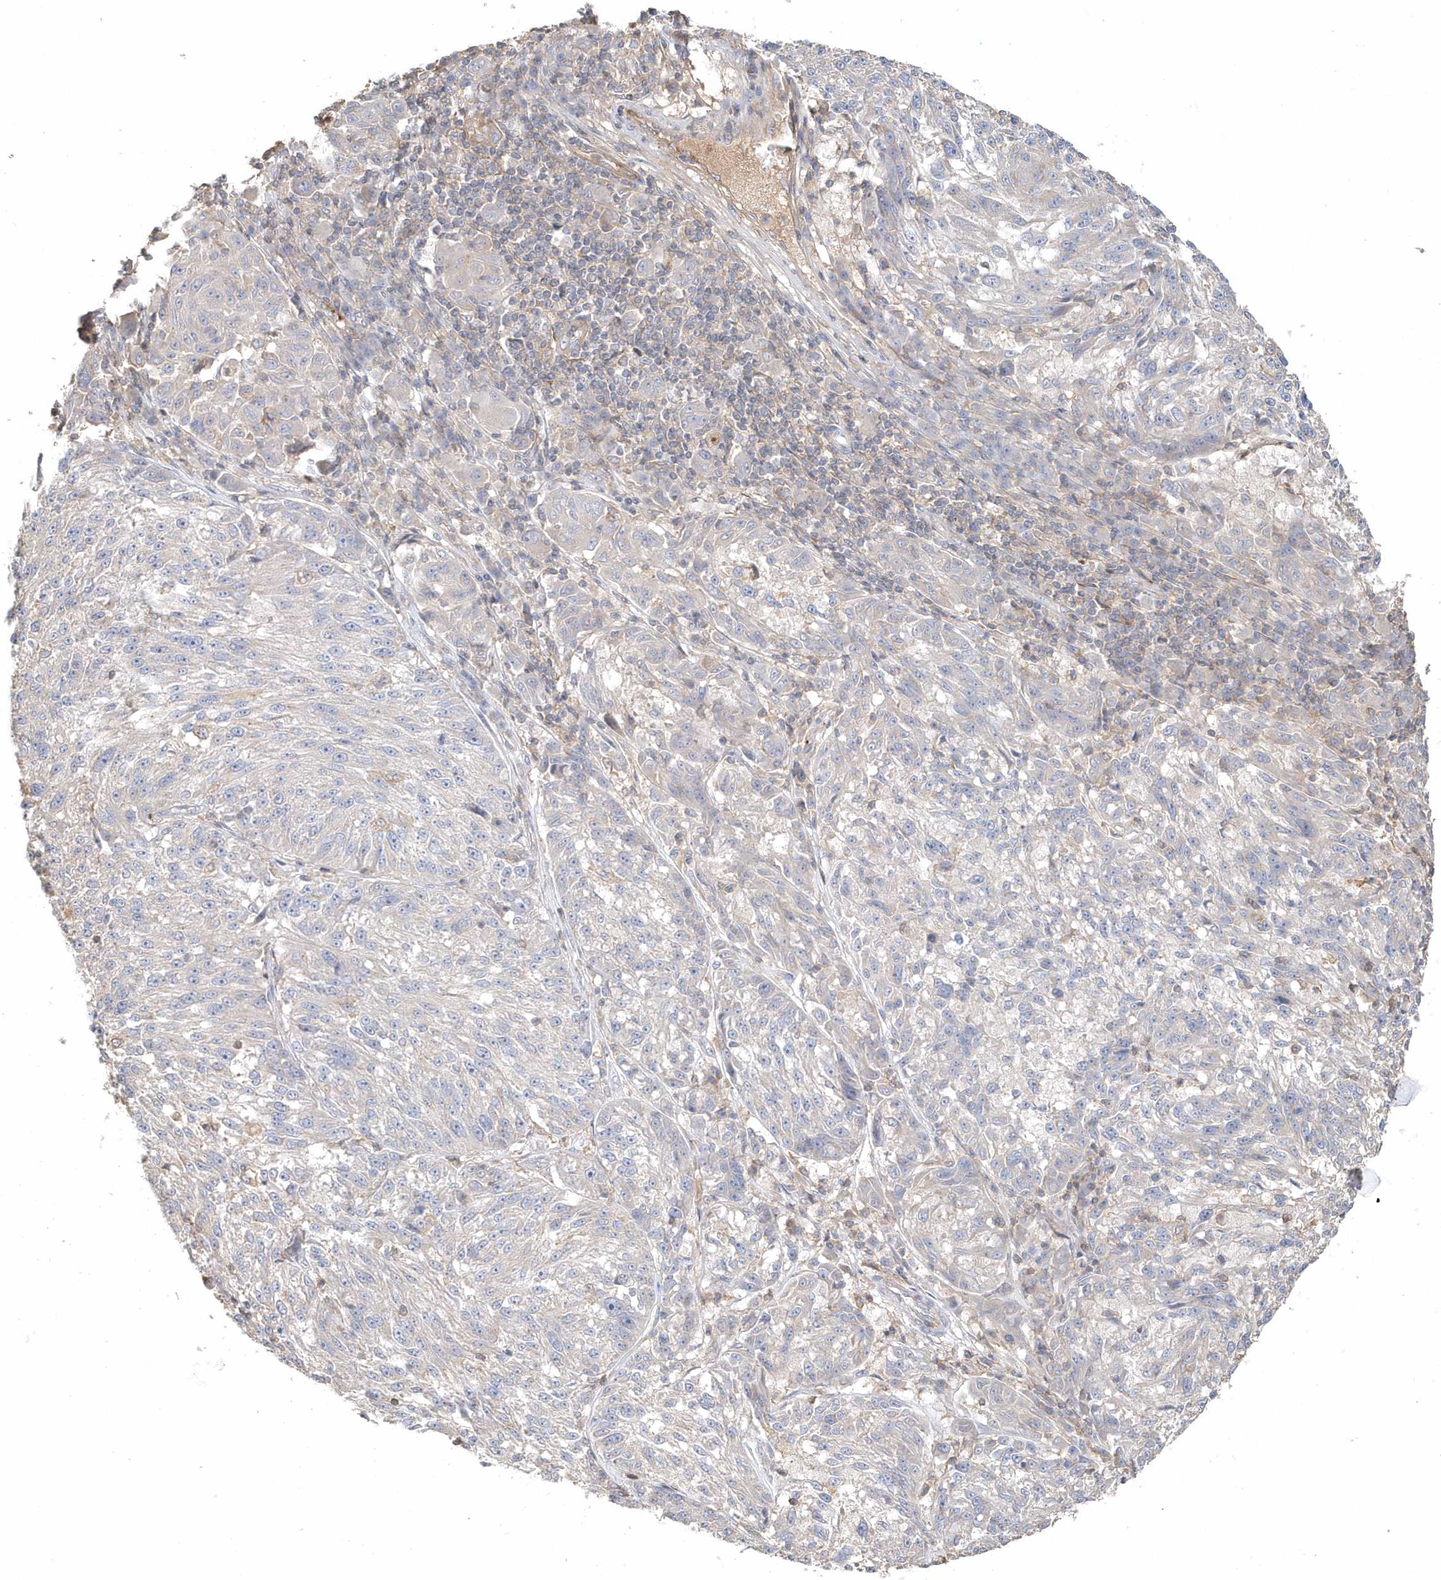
{"staining": {"intensity": "negative", "quantity": "none", "location": "none"}, "tissue": "melanoma", "cell_type": "Tumor cells", "image_type": "cancer", "snomed": [{"axis": "morphology", "description": "Malignant melanoma, NOS"}, {"axis": "topography", "description": "Skin"}], "caption": "Immunohistochemical staining of melanoma exhibits no significant positivity in tumor cells.", "gene": "MMRN1", "patient": {"sex": "male", "age": 53}}